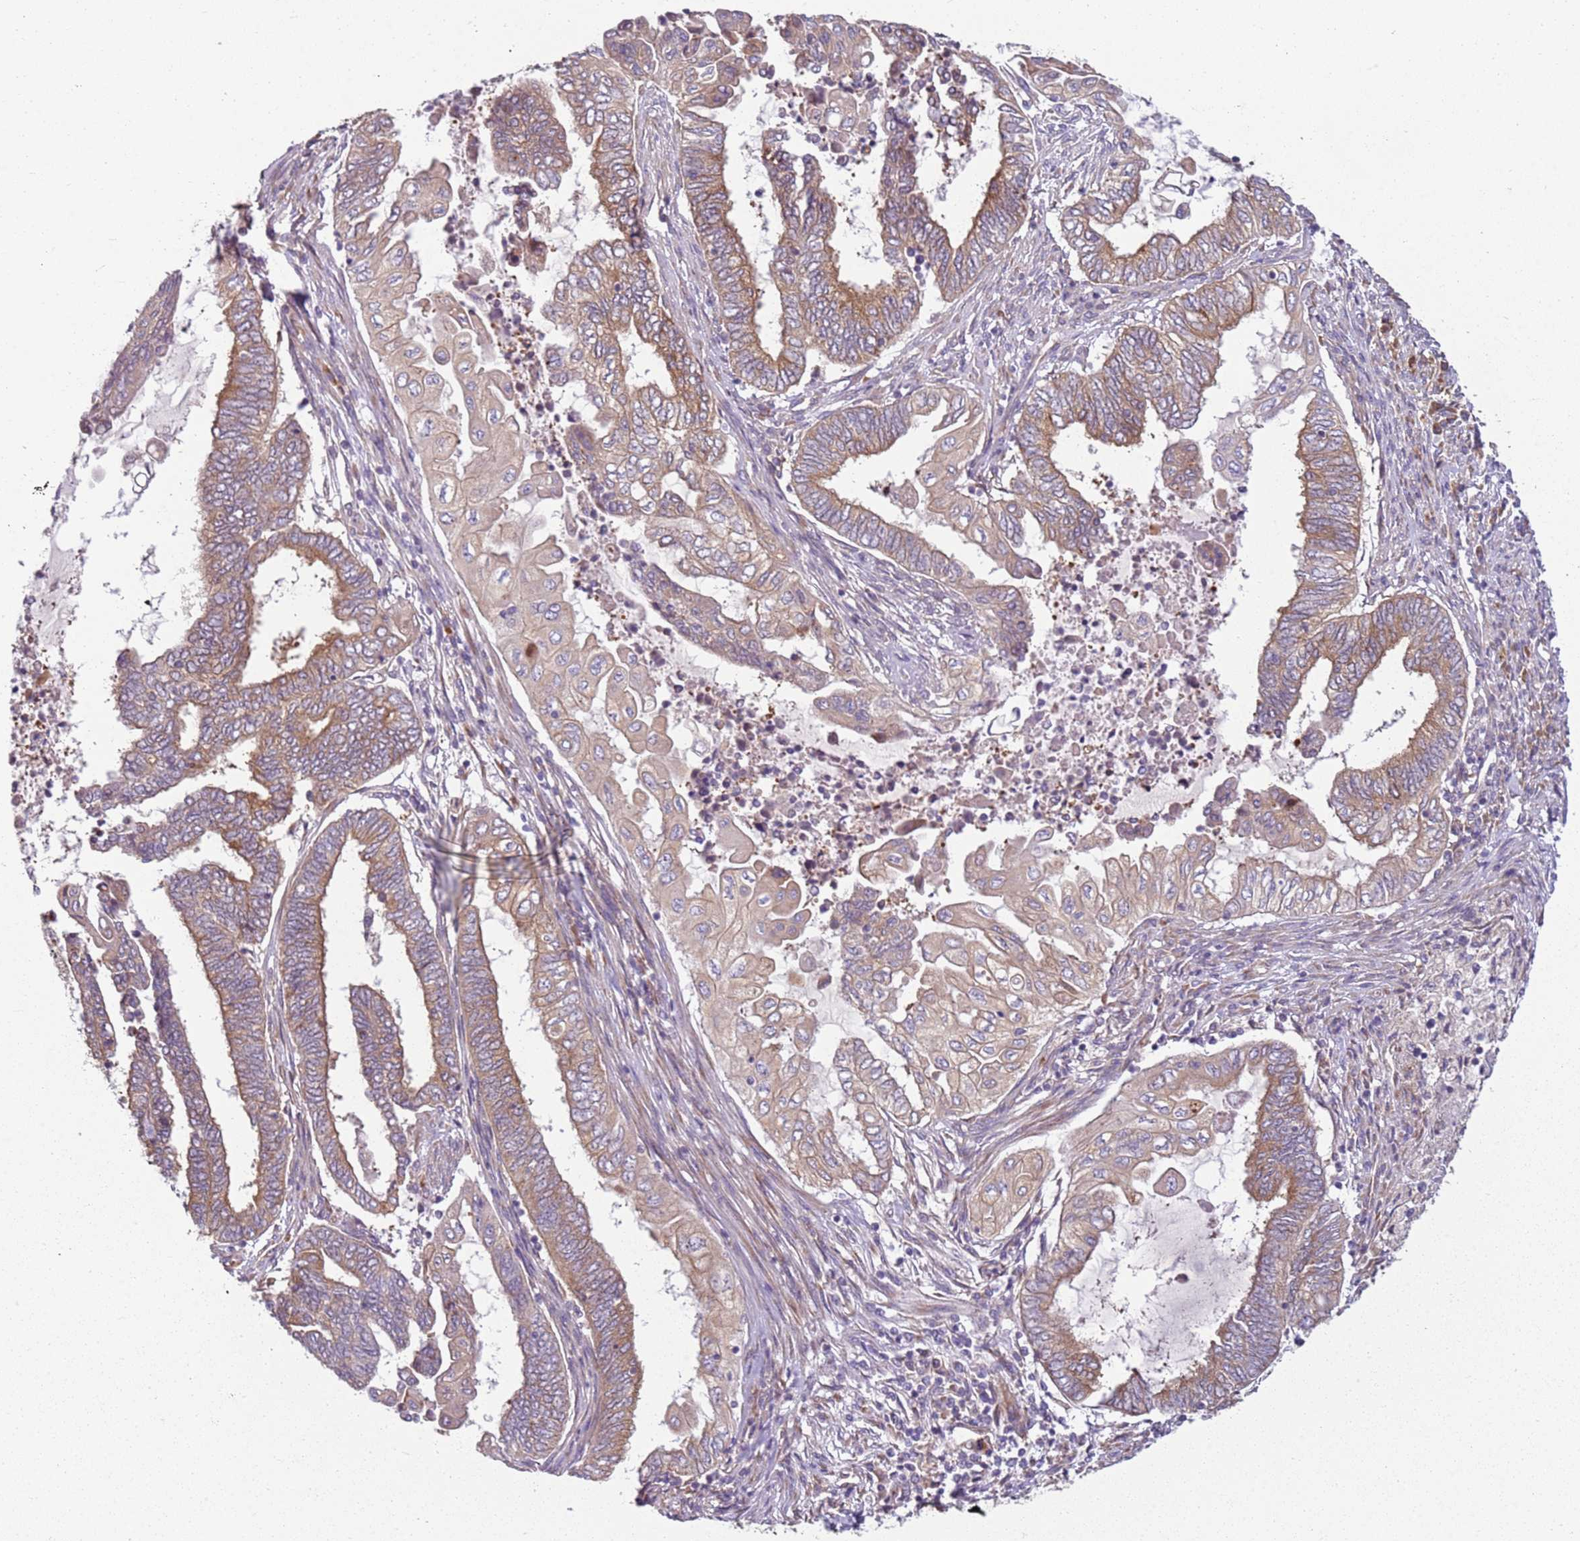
{"staining": {"intensity": "moderate", "quantity": "25%-75%", "location": "cytoplasmic/membranous"}, "tissue": "endometrial cancer", "cell_type": "Tumor cells", "image_type": "cancer", "snomed": [{"axis": "morphology", "description": "Adenocarcinoma, NOS"}, {"axis": "topography", "description": "Uterus"}, {"axis": "topography", "description": "Endometrium"}], "caption": "There is medium levels of moderate cytoplasmic/membranous expression in tumor cells of endometrial cancer, as demonstrated by immunohistochemical staining (brown color).", "gene": "RPS28", "patient": {"sex": "female", "age": 70}}